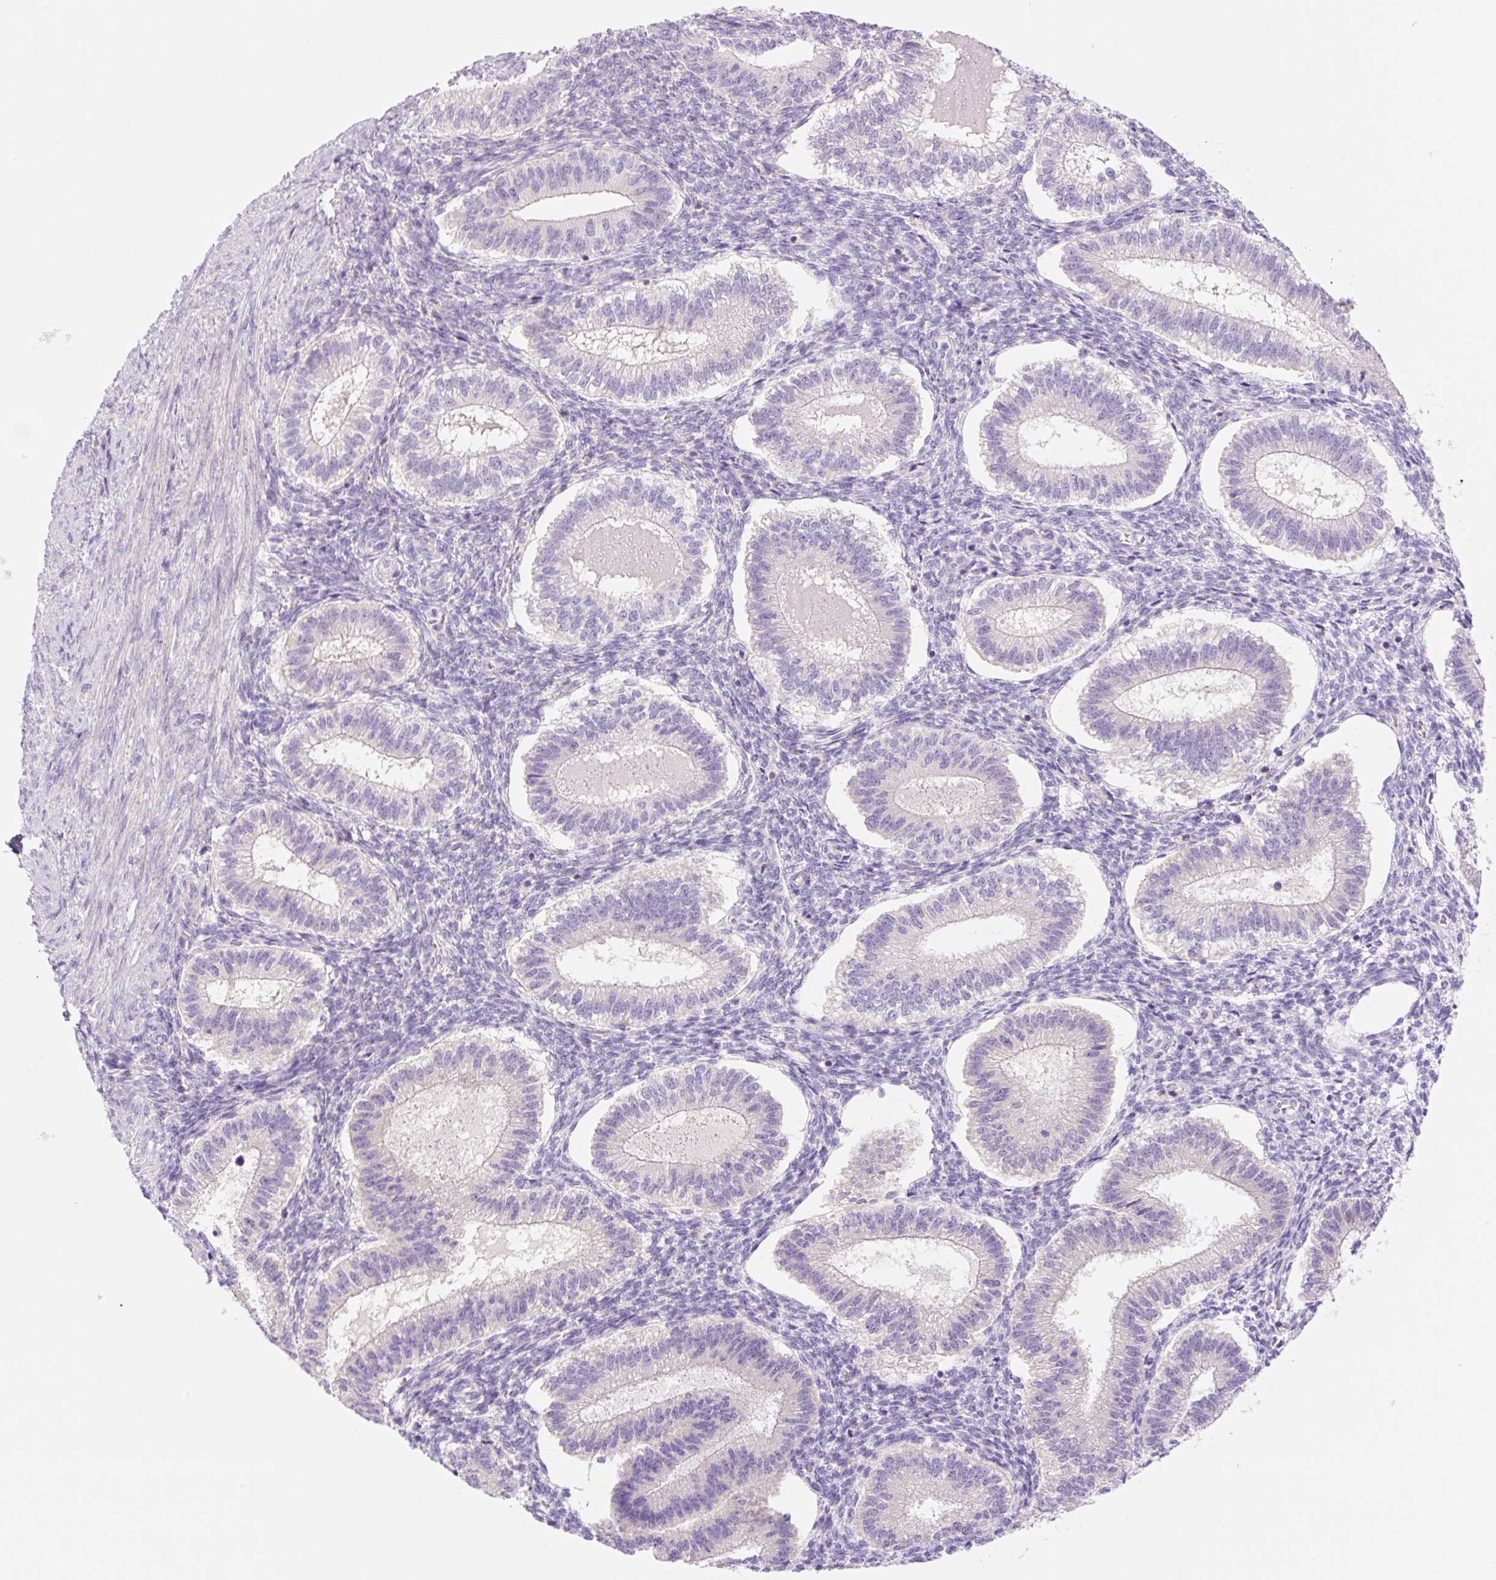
{"staining": {"intensity": "negative", "quantity": "none", "location": "none"}, "tissue": "endometrium", "cell_type": "Cells in endometrial stroma", "image_type": "normal", "snomed": [{"axis": "morphology", "description": "Normal tissue, NOS"}, {"axis": "topography", "description": "Endometrium"}], "caption": "Protein analysis of benign endometrium reveals no significant positivity in cells in endometrial stroma.", "gene": "DENND5A", "patient": {"sex": "female", "age": 25}}